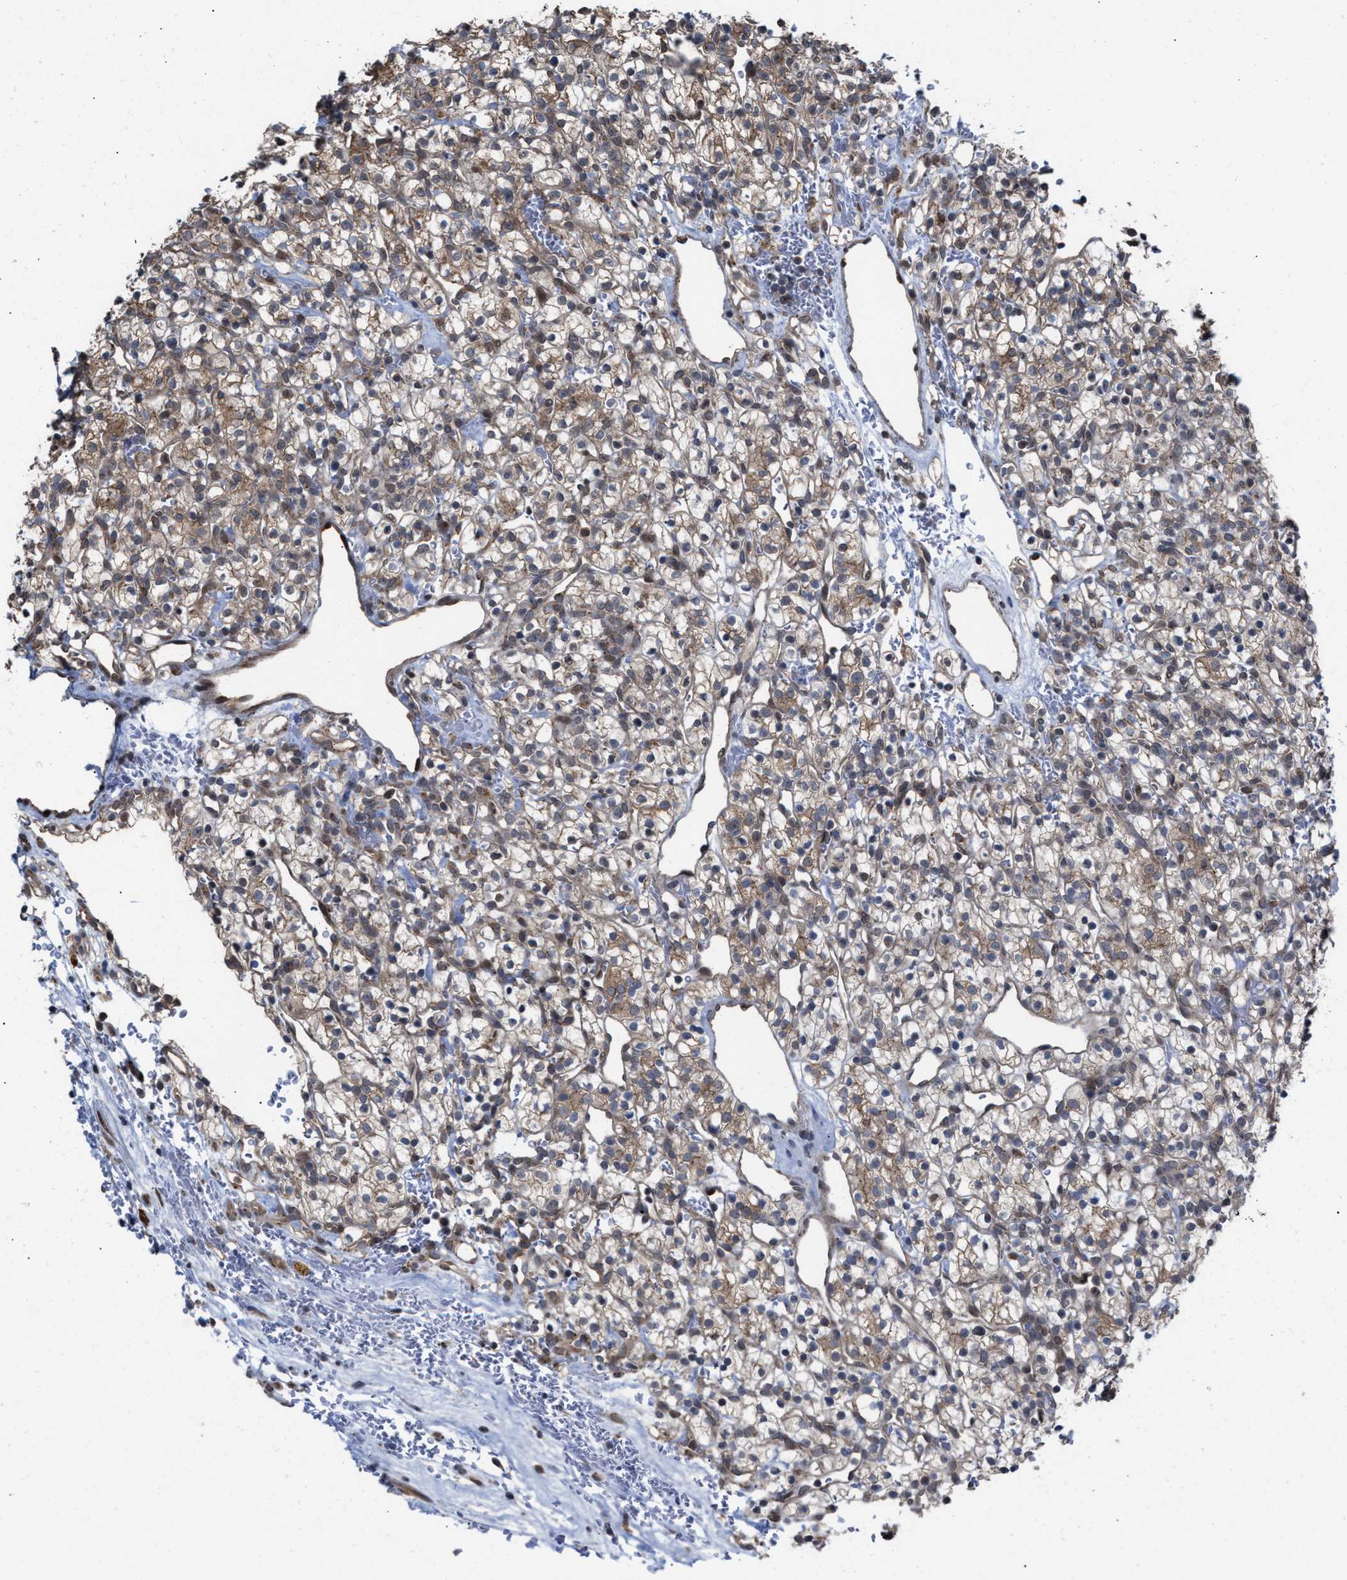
{"staining": {"intensity": "weak", "quantity": ">75%", "location": "cytoplasmic/membranous"}, "tissue": "renal cancer", "cell_type": "Tumor cells", "image_type": "cancer", "snomed": [{"axis": "morphology", "description": "Adenocarcinoma, NOS"}, {"axis": "topography", "description": "Kidney"}], "caption": "This histopathology image reveals immunohistochemistry (IHC) staining of human renal cancer (adenocarcinoma), with low weak cytoplasmic/membranous expression in about >75% of tumor cells.", "gene": "TP53BP2", "patient": {"sex": "female", "age": 57}}